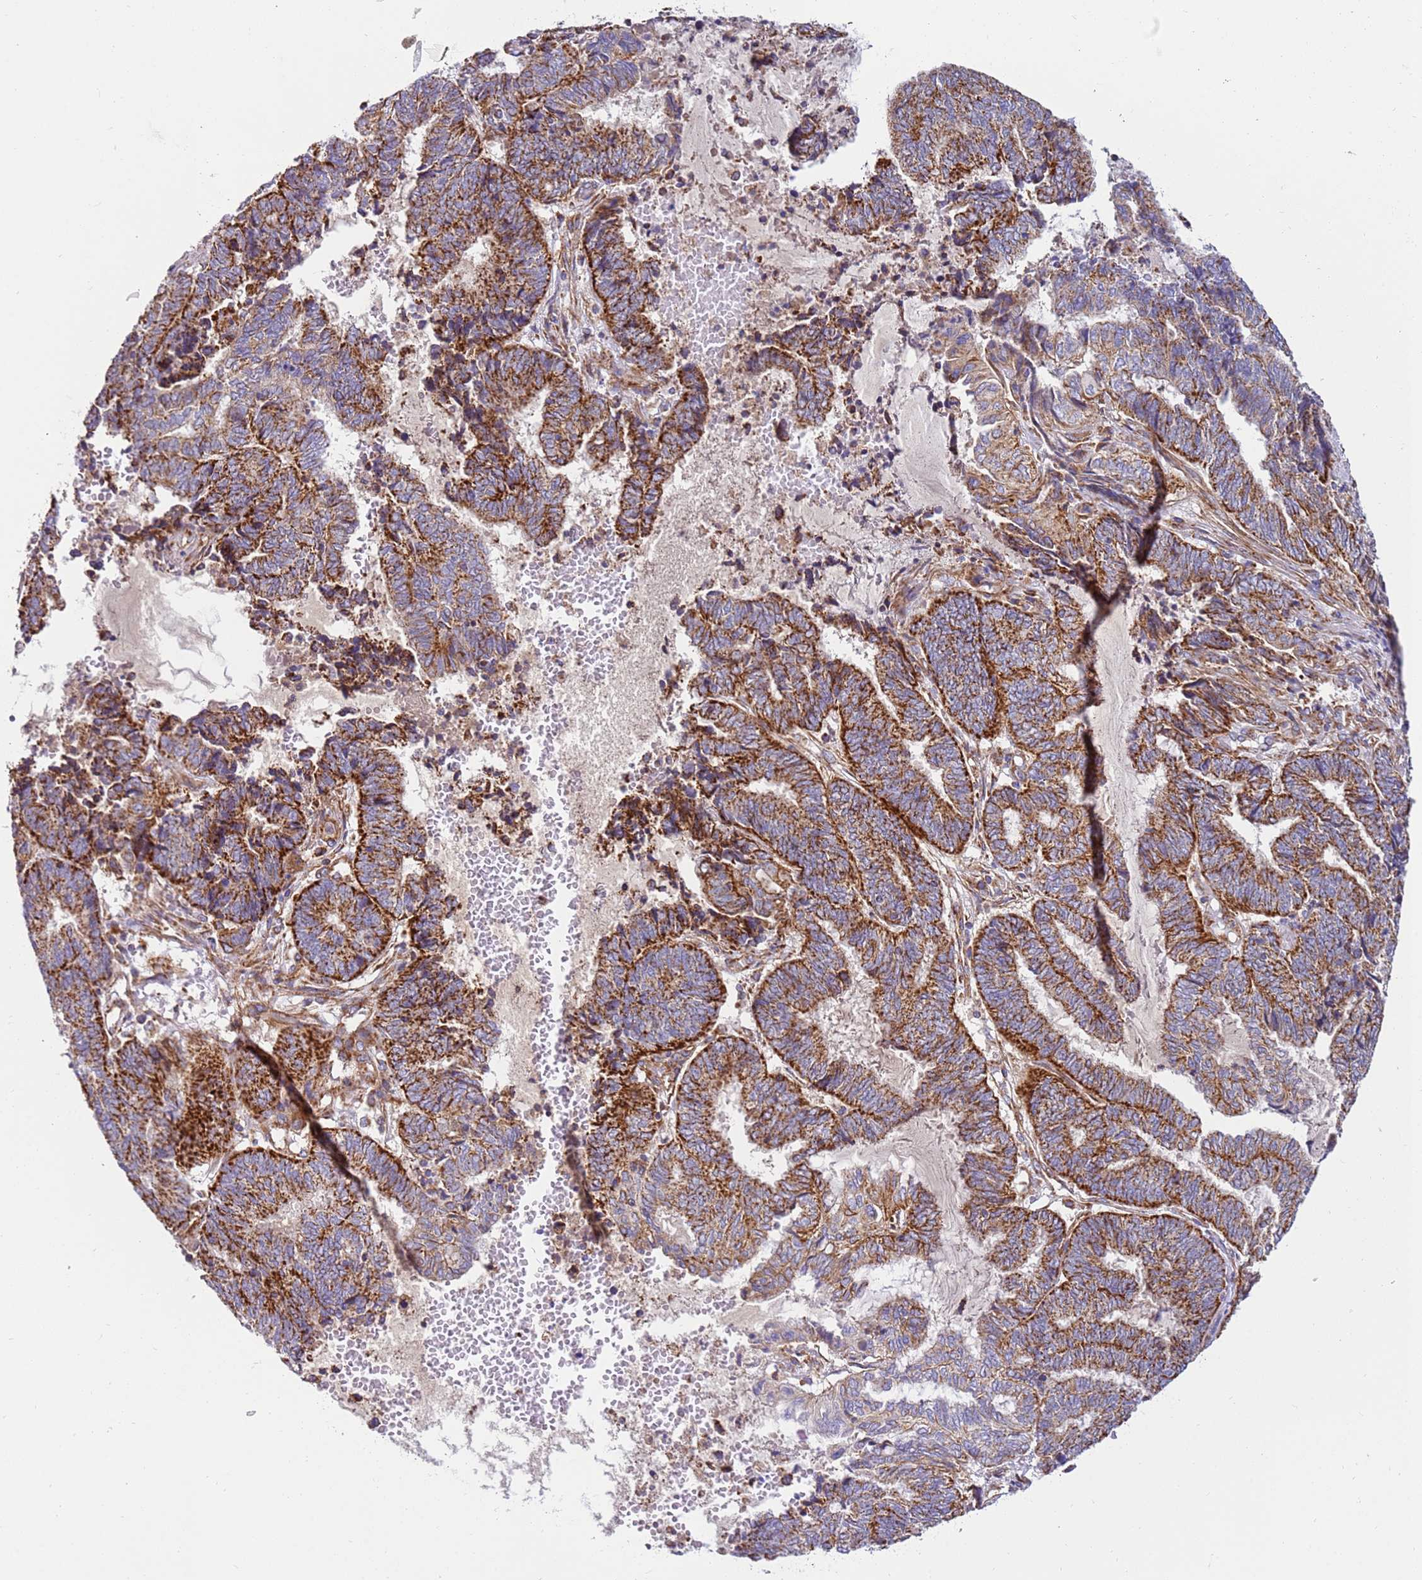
{"staining": {"intensity": "moderate", "quantity": ">75%", "location": "cytoplasmic/membranous"}, "tissue": "endometrial cancer", "cell_type": "Tumor cells", "image_type": "cancer", "snomed": [{"axis": "morphology", "description": "Adenocarcinoma, NOS"}, {"axis": "topography", "description": "Uterus"}, {"axis": "topography", "description": "Endometrium"}], "caption": "A brown stain highlights moderate cytoplasmic/membranous staining of a protein in endometrial cancer (adenocarcinoma) tumor cells.", "gene": "MRPL20", "patient": {"sex": "female", "age": 70}}